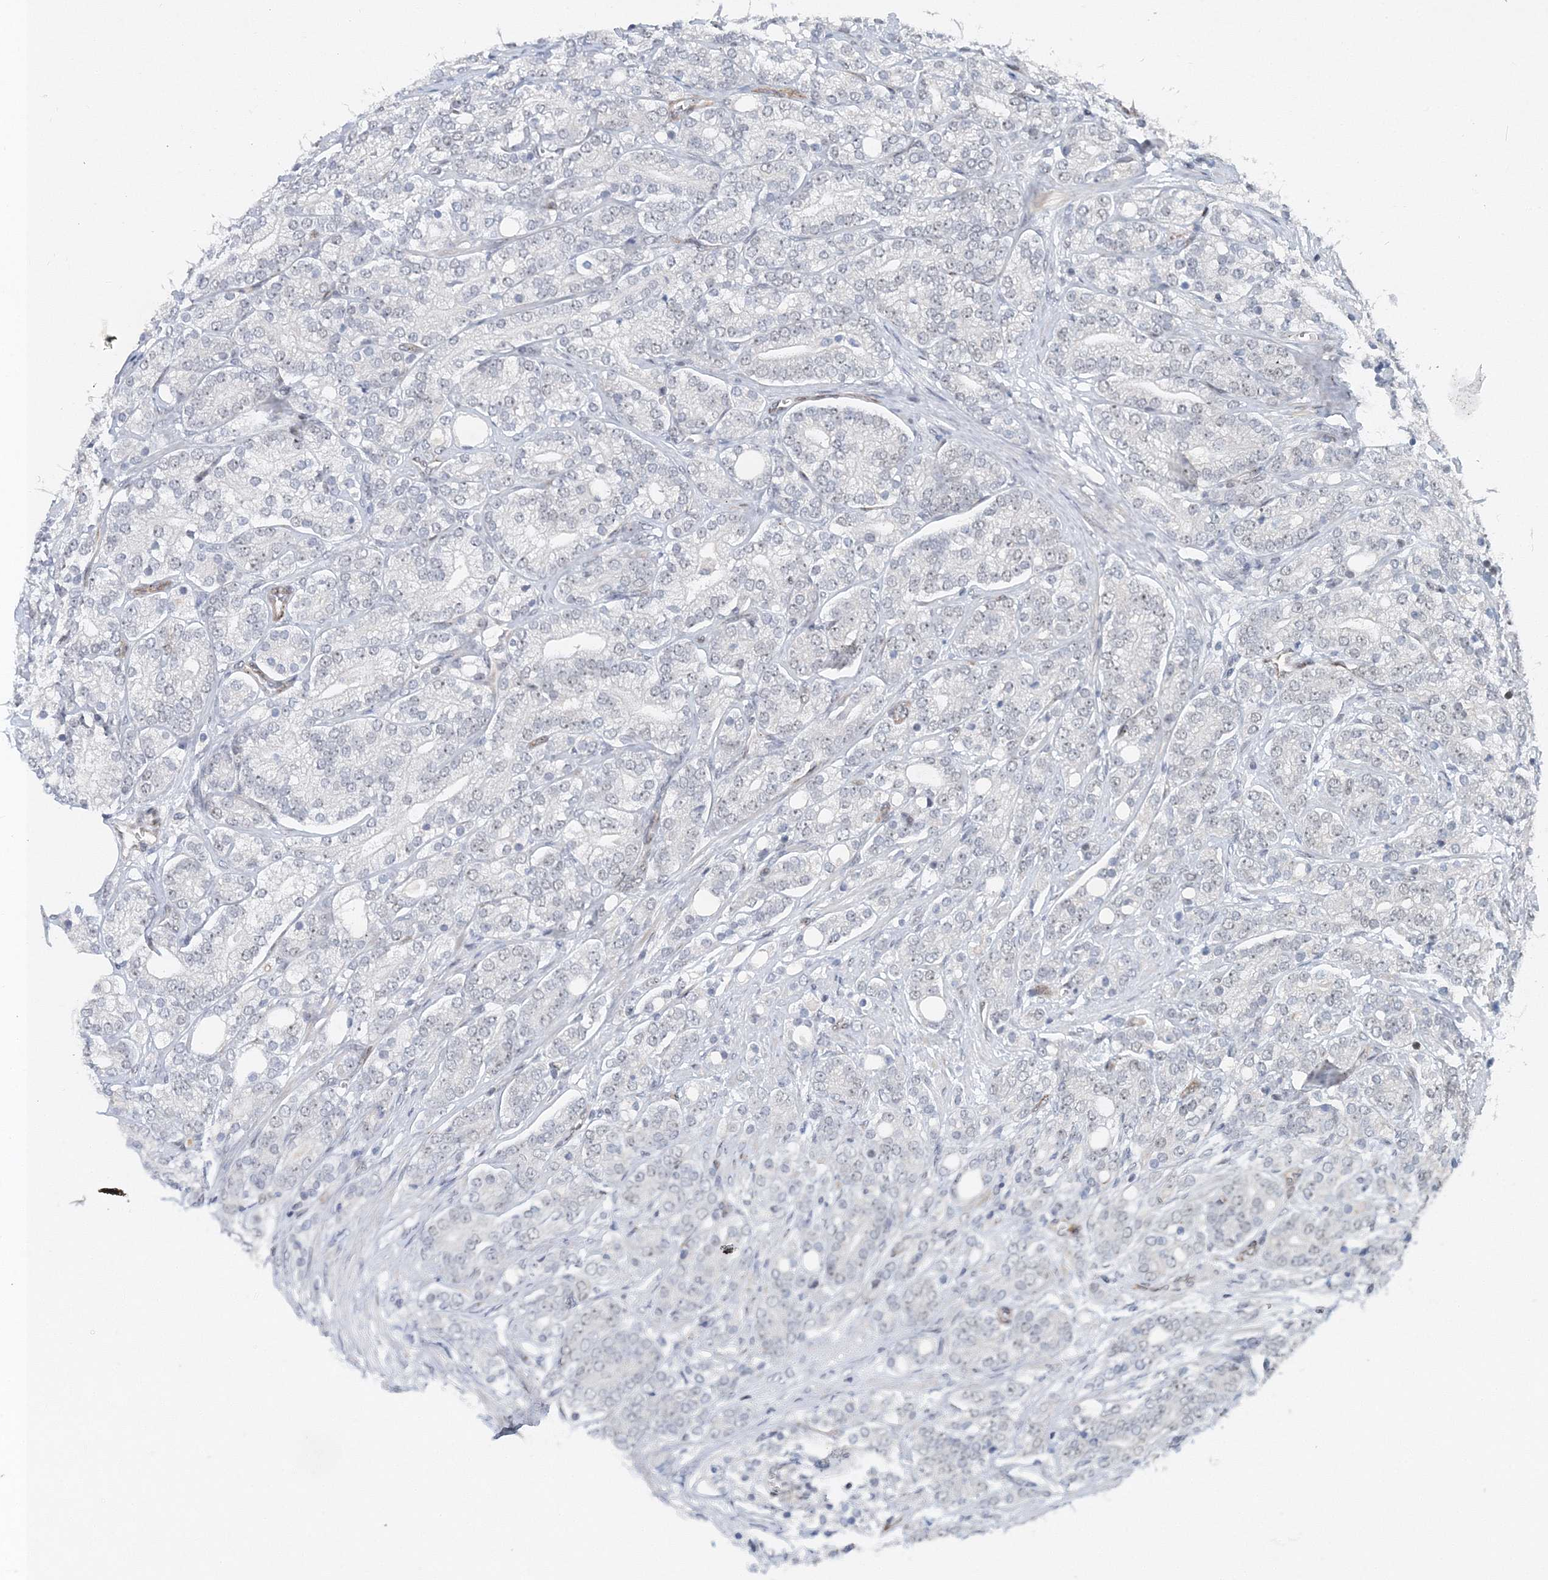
{"staining": {"intensity": "negative", "quantity": "none", "location": "none"}, "tissue": "prostate cancer", "cell_type": "Tumor cells", "image_type": "cancer", "snomed": [{"axis": "morphology", "description": "Adenocarcinoma, High grade"}, {"axis": "topography", "description": "Prostate"}], "caption": "A high-resolution micrograph shows IHC staining of prostate cancer (high-grade adenocarcinoma), which shows no significant expression in tumor cells.", "gene": "UIMC1", "patient": {"sex": "male", "age": 57}}